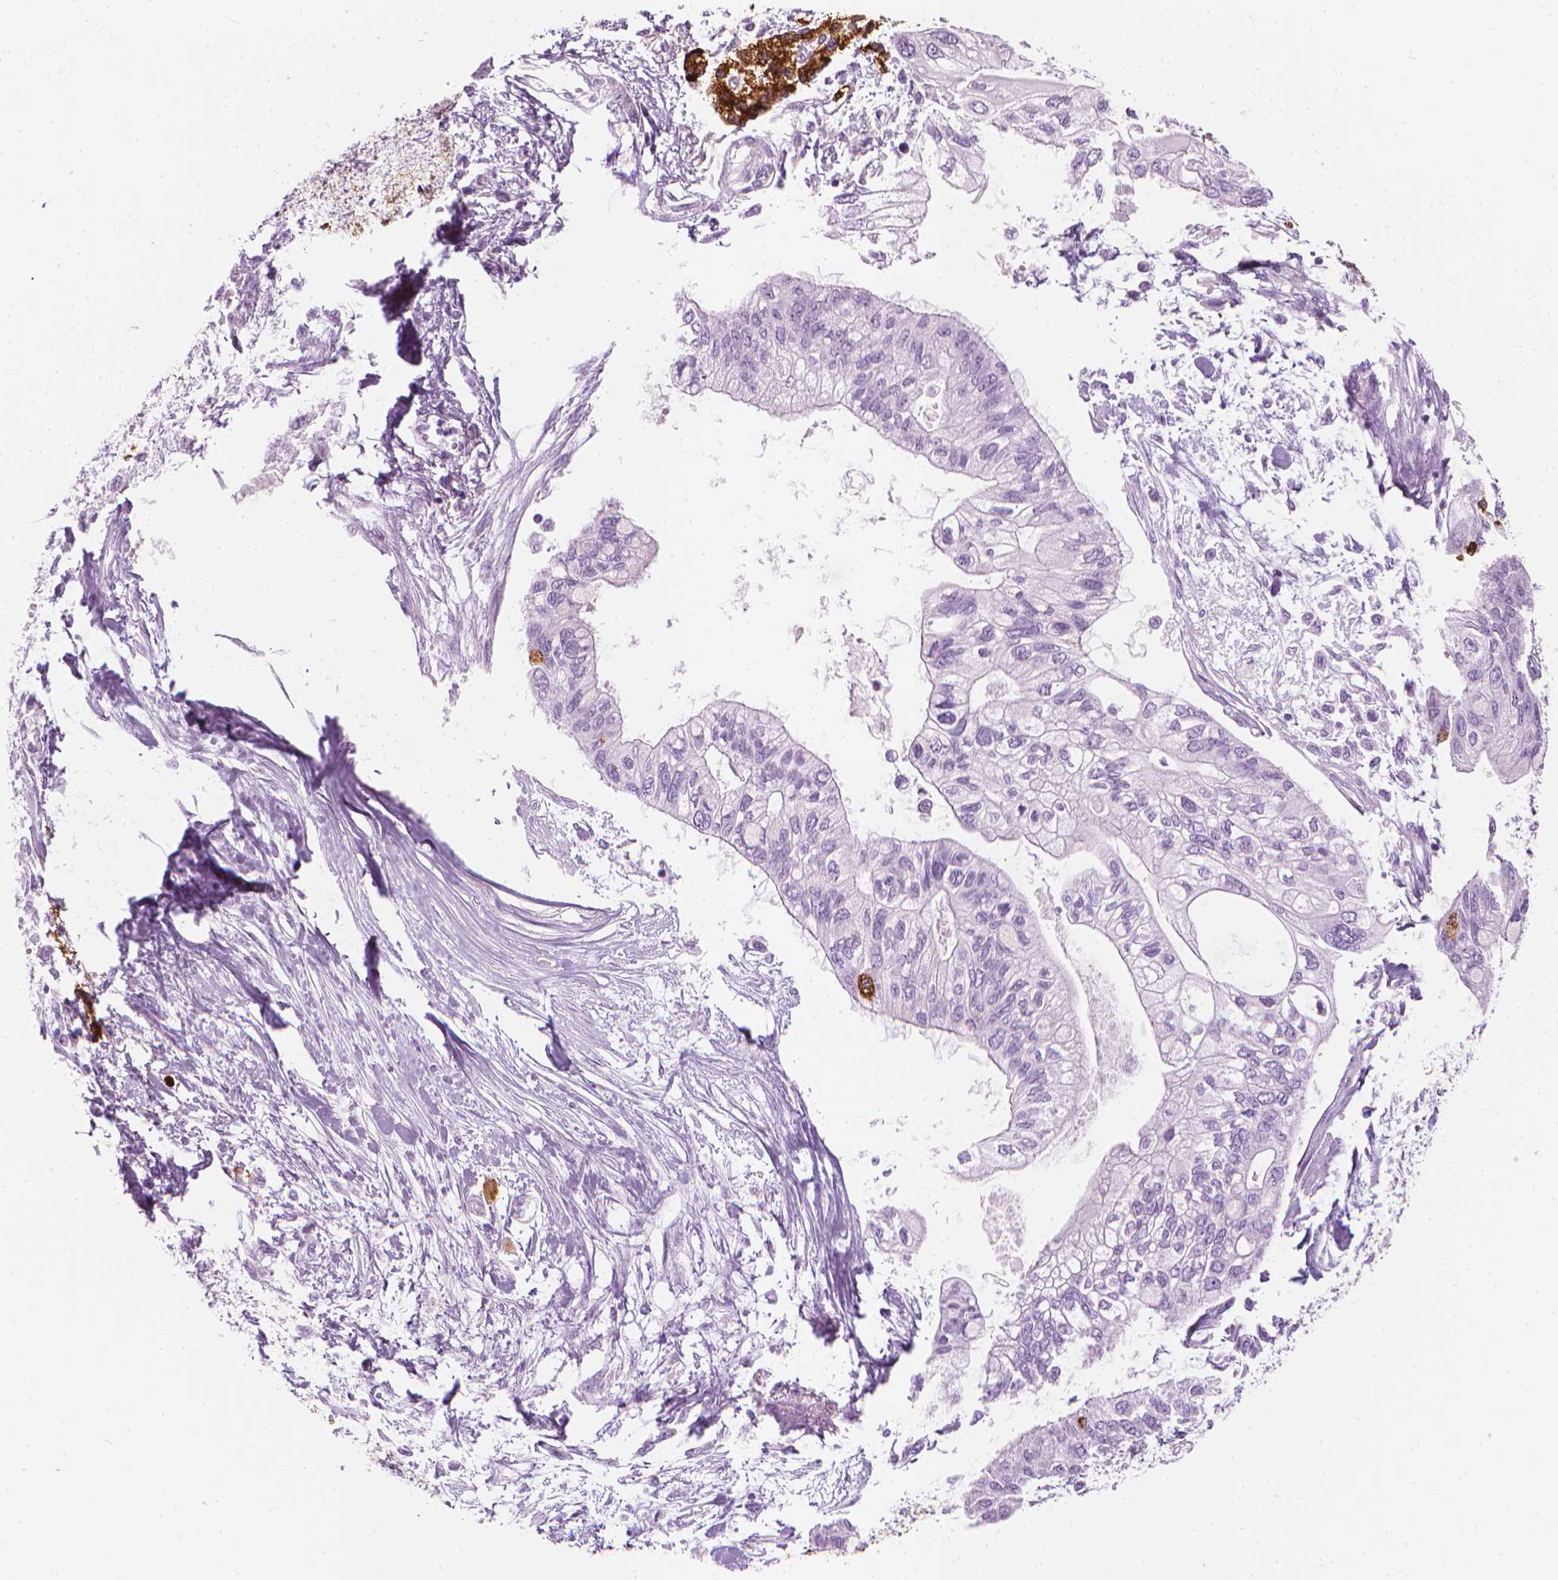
{"staining": {"intensity": "negative", "quantity": "none", "location": "none"}, "tissue": "pancreatic cancer", "cell_type": "Tumor cells", "image_type": "cancer", "snomed": [{"axis": "morphology", "description": "Adenocarcinoma, NOS"}, {"axis": "topography", "description": "Pancreas"}], "caption": "Tumor cells show no significant positivity in pancreatic cancer. (DAB immunohistochemistry visualized using brightfield microscopy, high magnification).", "gene": "SCG3", "patient": {"sex": "female", "age": 77}}